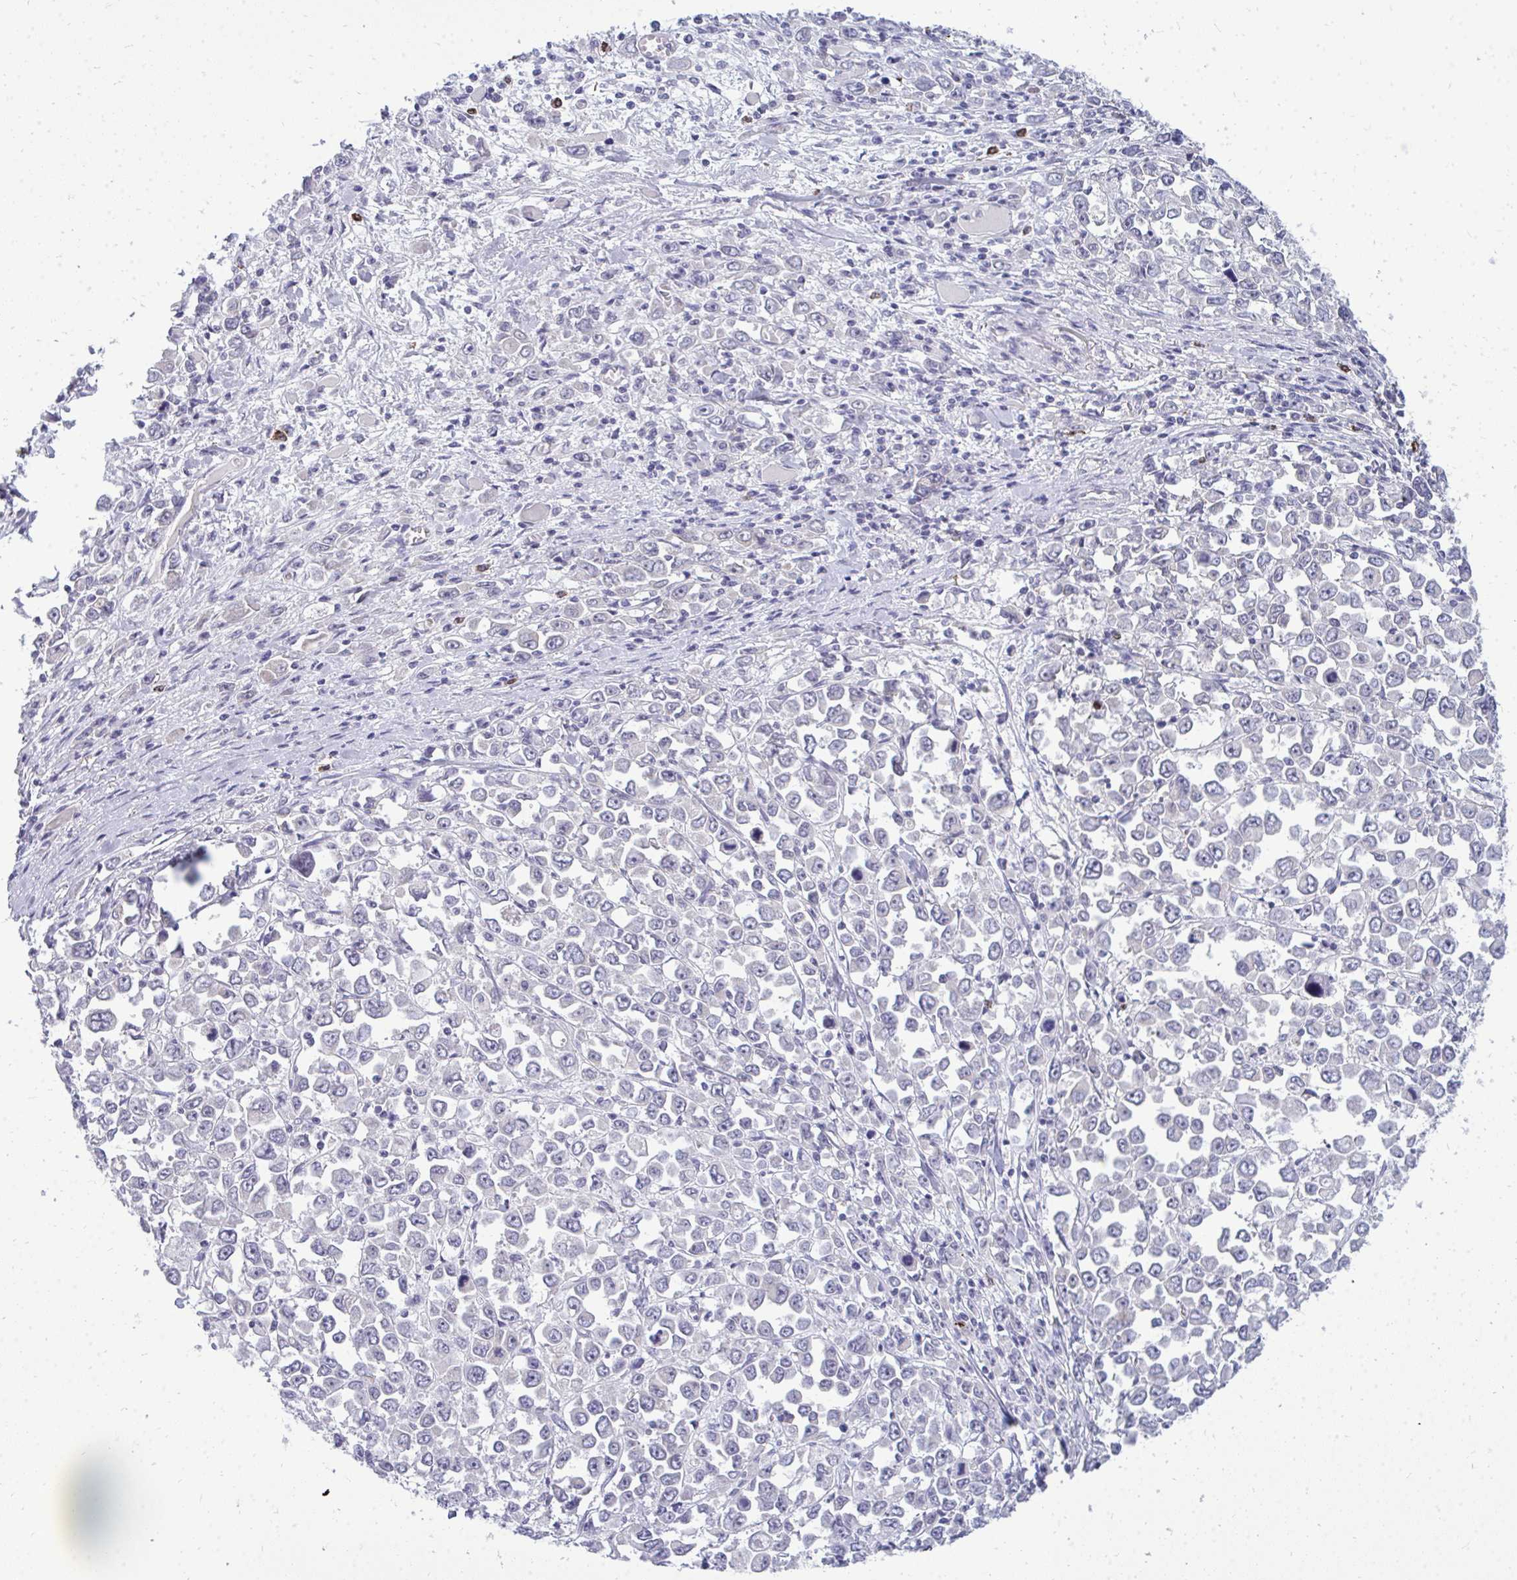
{"staining": {"intensity": "negative", "quantity": "none", "location": "none"}, "tissue": "stomach cancer", "cell_type": "Tumor cells", "image_type": "cancer", "snomed": [{"axis": "morphology", "description": "Adenocarcinoma, NOS"}, {"axis": "topography", "description": "Stomach, upper"}], "caption": "The histopathology image shows no significant positivity in tumor cells of stomach cancer (adenocarcinoma).", "gene": "ACSL5", "patient": {"sex": "male", "age": 70}}